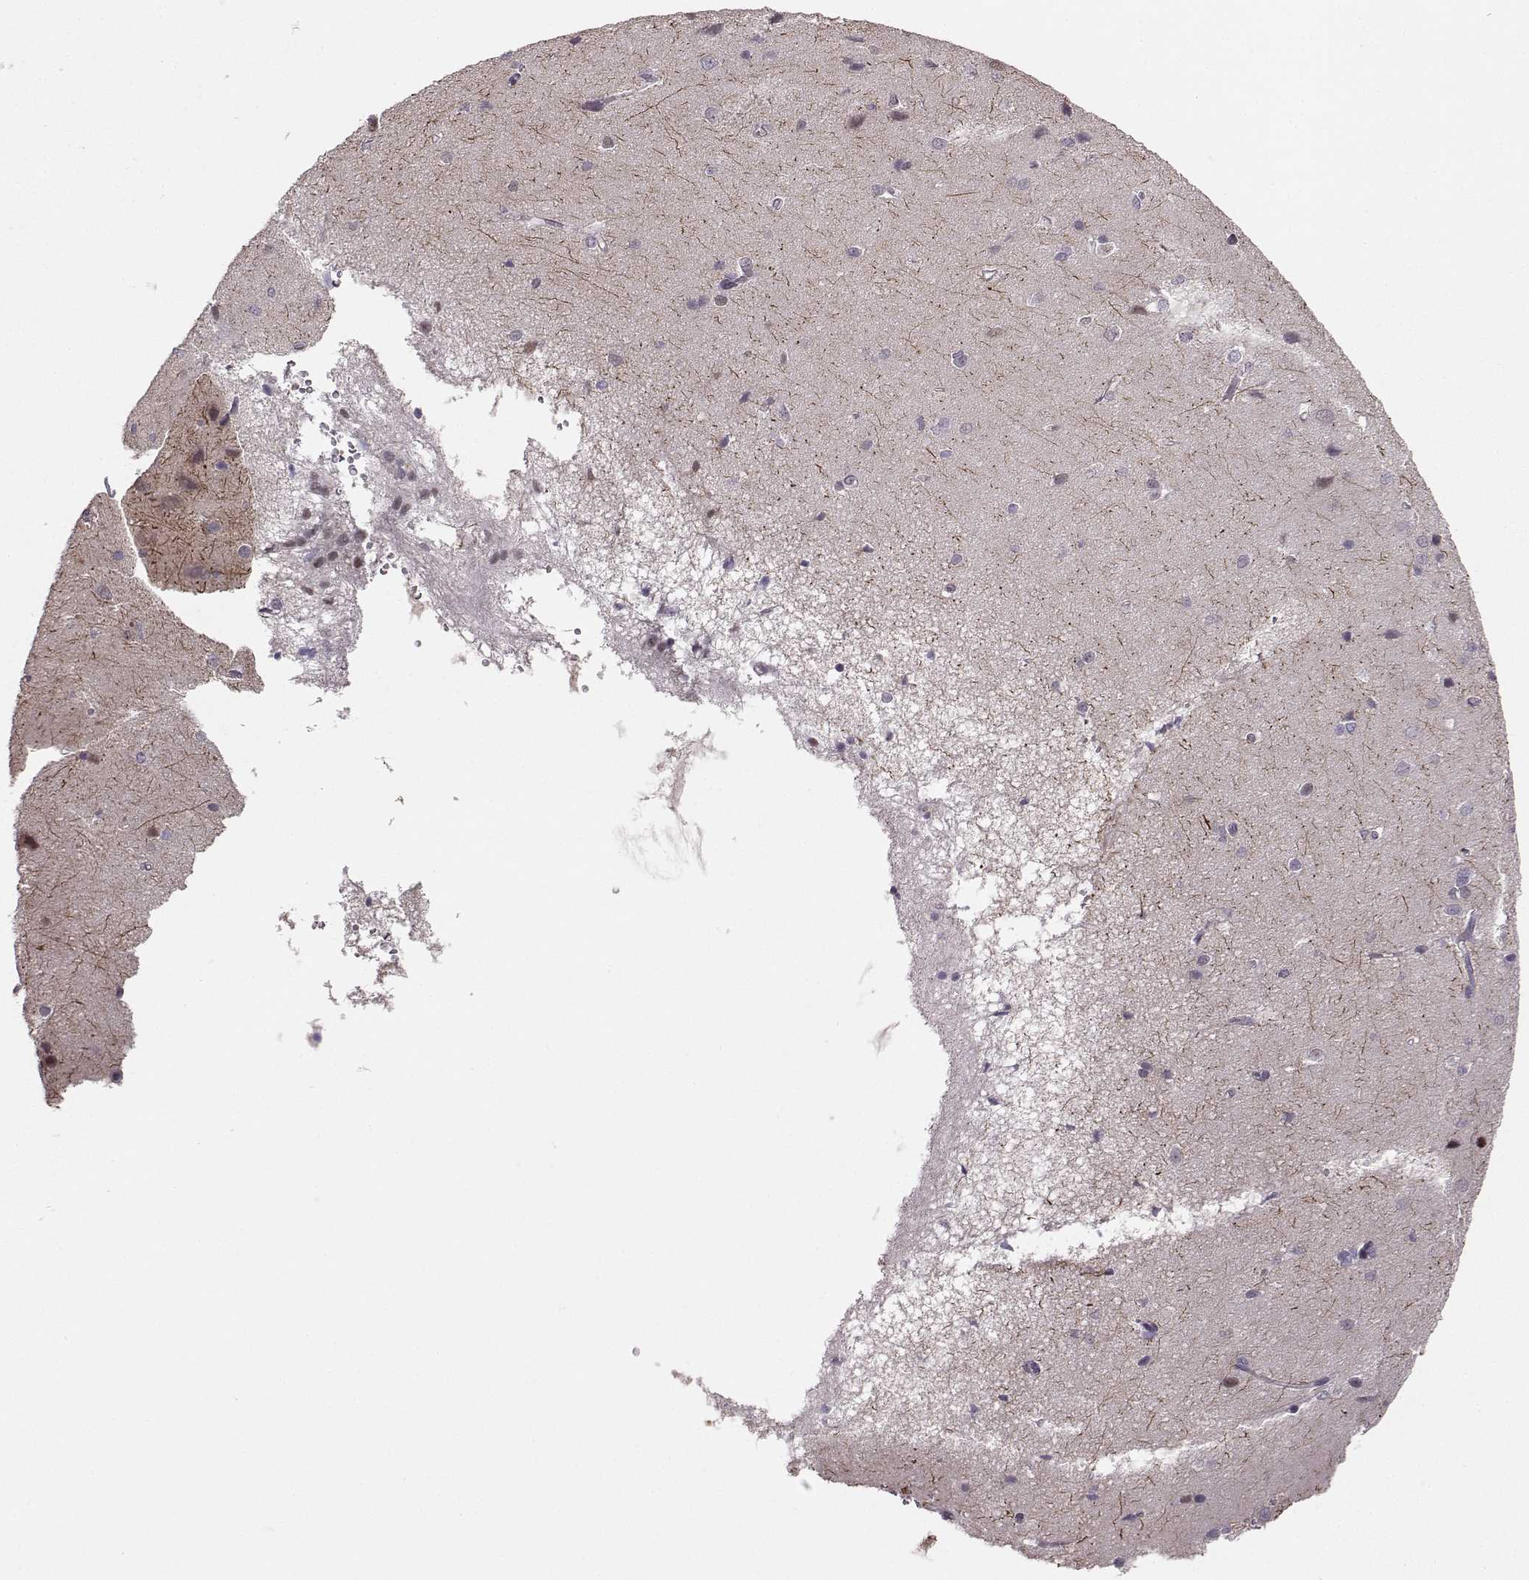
{"staining": {"intensity": "negative", "quantity": "none", "location": "none"}, "tissue": "cerebral cortex", "cell_type": "Endothelial cells", "image_type": "normal", "snomed": [{"axis": "morphology", "description": "Normal tissue, NOS"}, {"axis": "topography", "description": "Cerebral cortex"}], "caption": "High magnification brightfield microscopy of unremarkable cerebral cortex stained with DAB (brown) and counterstained with hematoxylin (blue): endothelial cells show no significant expression.", "gene": "PKP2", "patient": {"sex": "male", "age": 37}}